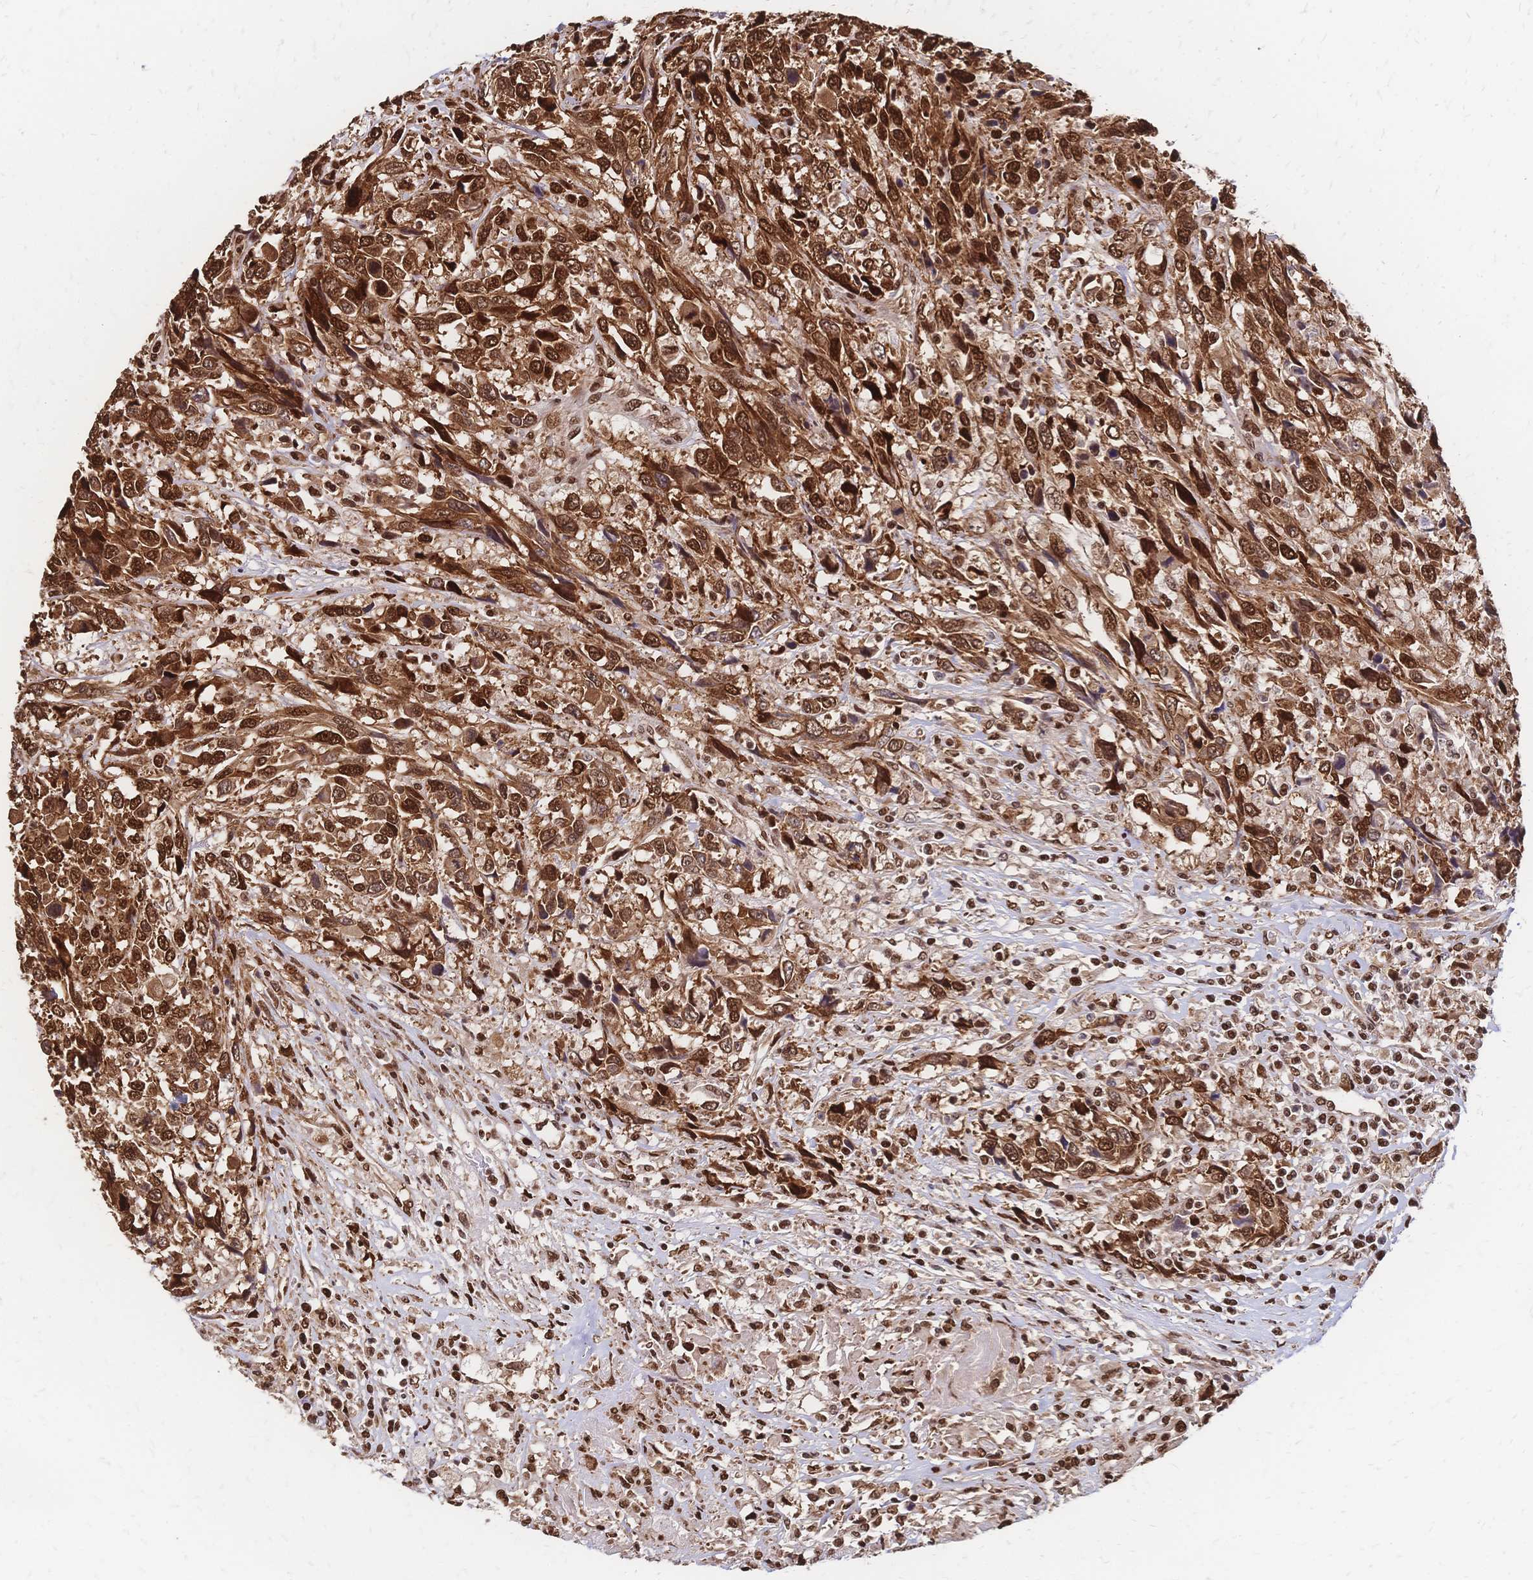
{"staining": {"intensity": "moderate", "quantity": ">75%", "location": "cytoplasmic/membranous,nuclear"}, "tissue": "urothelial cancer", "cell_type": "Tumor cells", "image_type": "cancer", "snomed": [{"axis": "morphology", "description": "Urothelial carcinoma, High grade"}, {"axis": "topography", "description": "Urinary bladder"}], "caption": "Moderate cytoplasmic/membranous and nuclear protein expression is present in about >75% of tumor cells in urothelial carcinoma (high-grade).", "gene": "HDGF", "patient": {"sex": "female", "age": 70}}